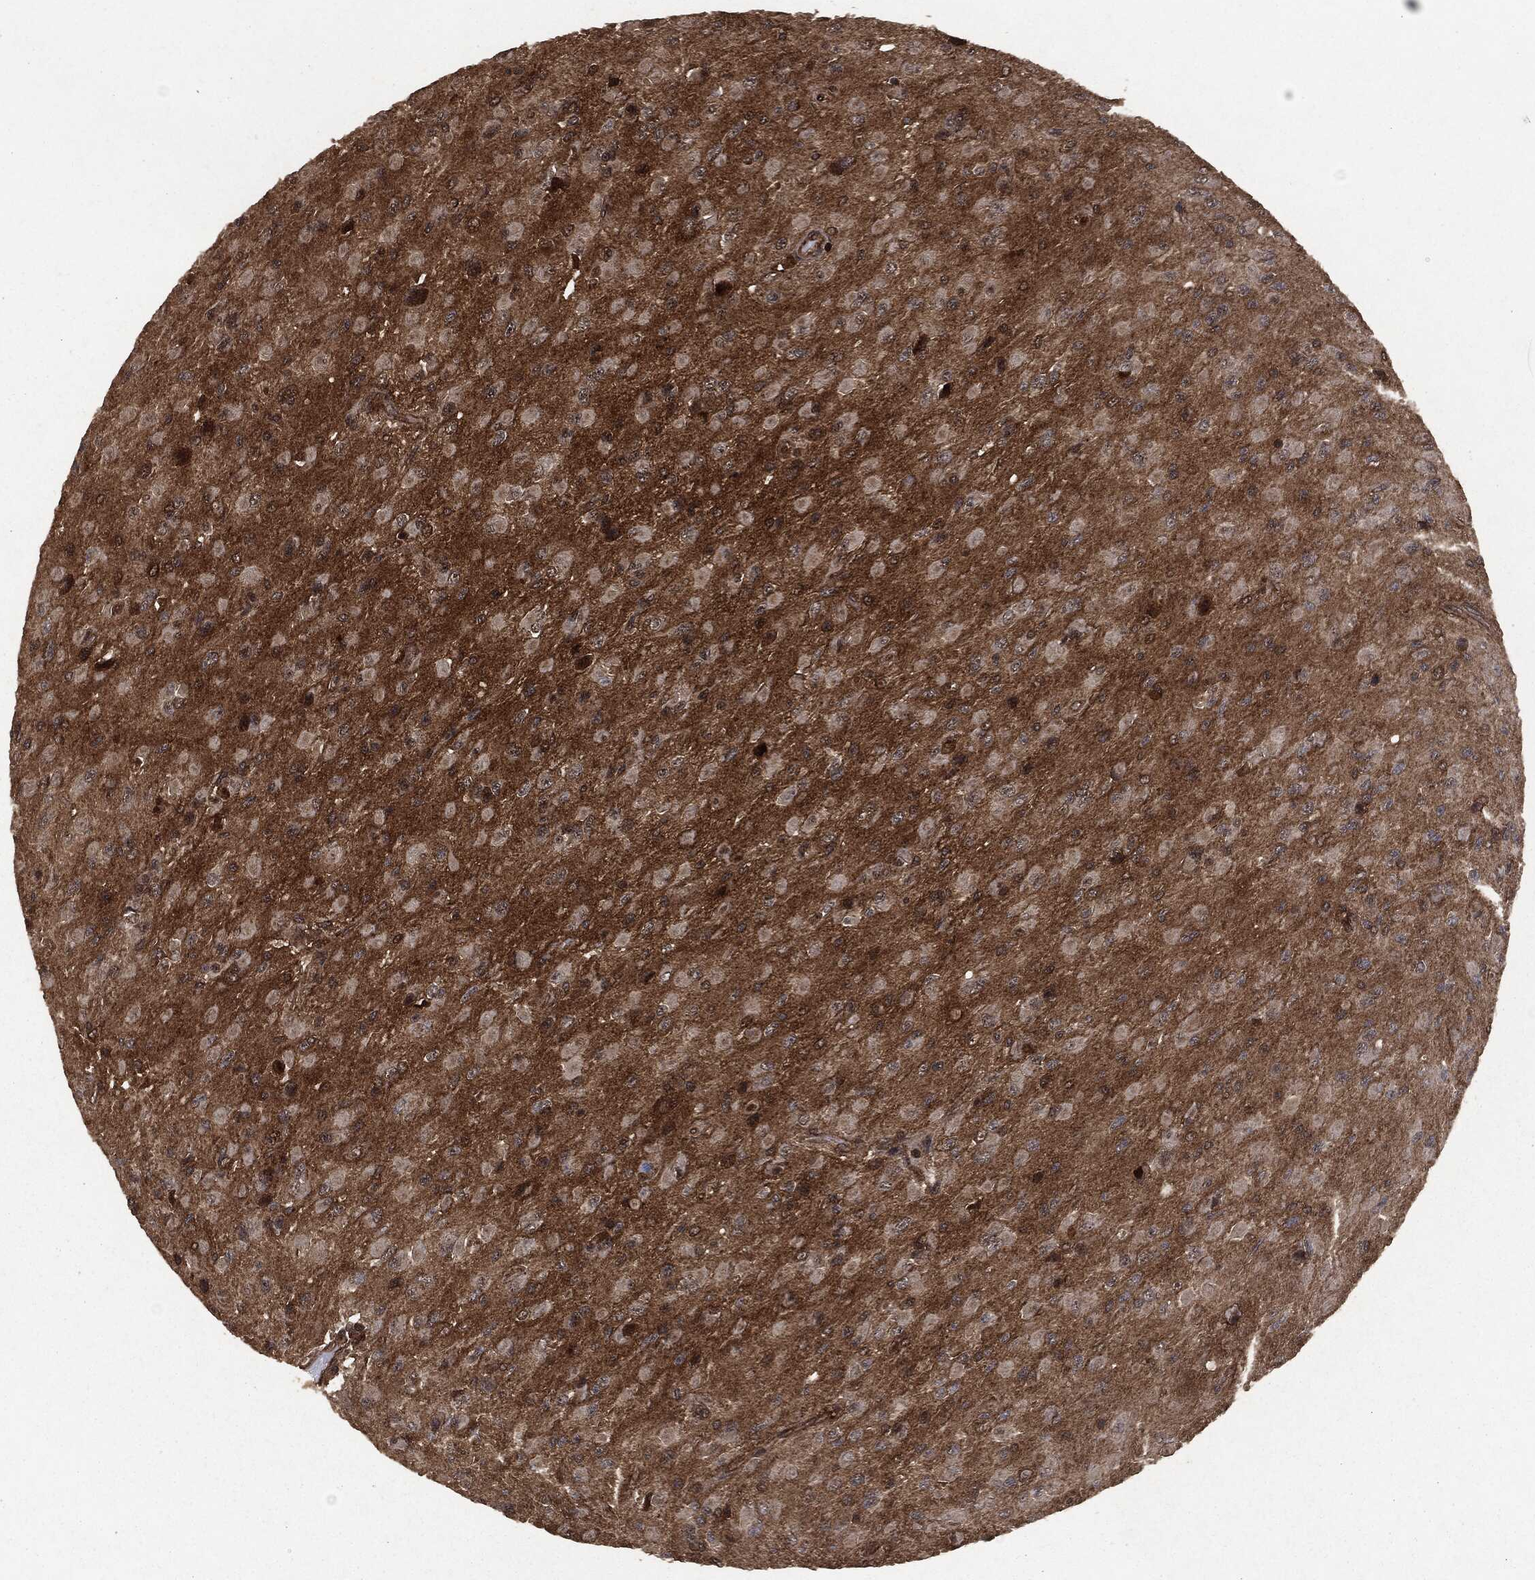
{"staining": {"intensity": "strong", "quantity": "25%-75%", "location": "cytoplasmic/membranous"}, "tissue": "glioma", "cell_type": "Tumor cells", "image_type": "cancer", "snomed": [{"axis": "morphology", "description": "Glioma, malignant, High grade"}, {"axis": "topography", "description": "Cerebral cortex"}], "caption": "Human glioma stained for a protein (brown) shows strong cytoplasmic/membranous positive positivity in about 25%-75% of tumor cells.", "gene": "HRAS", "patient": {"sex": "male", "age": 35}}